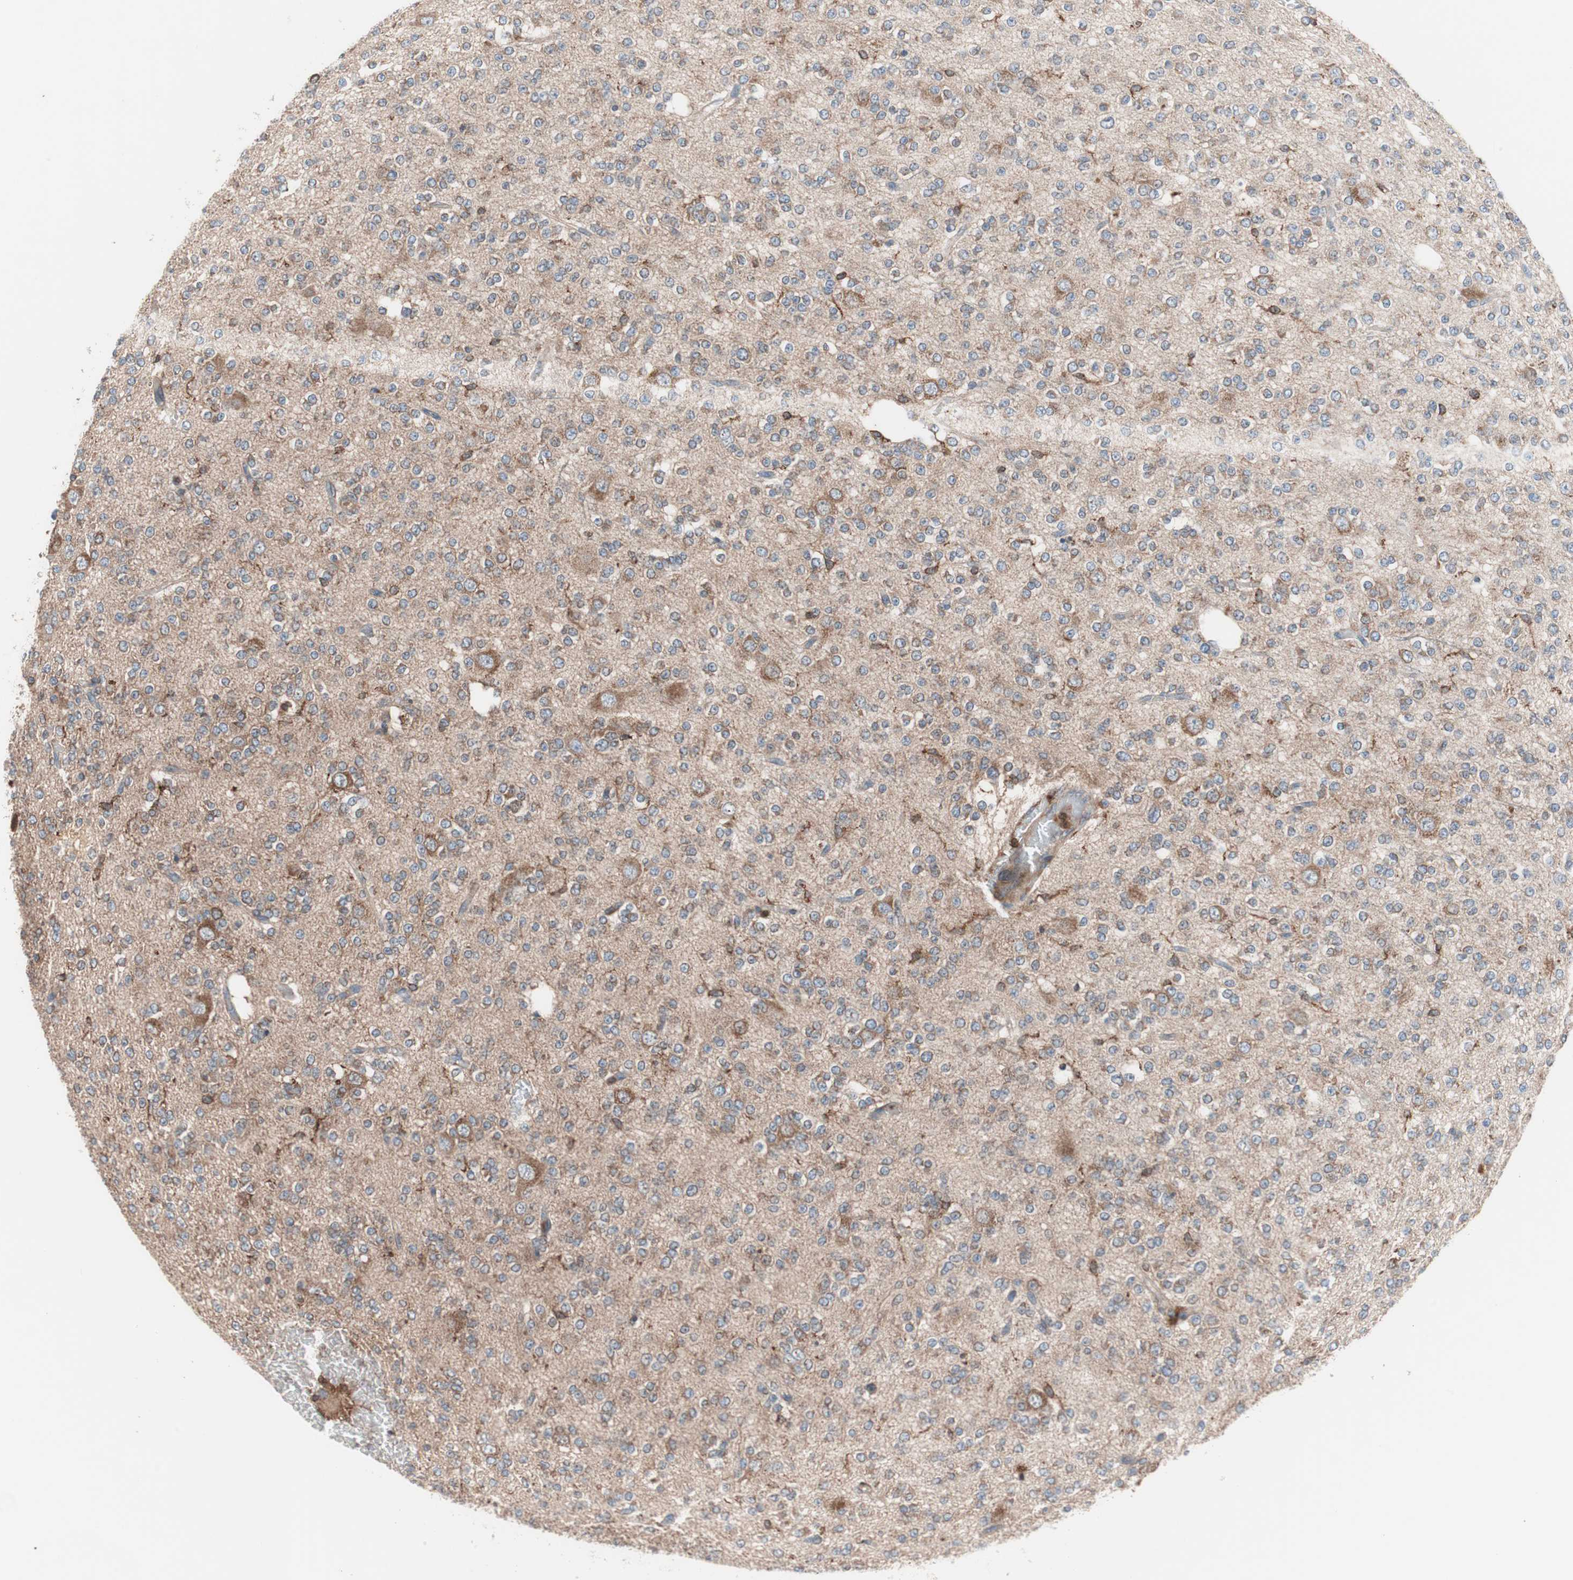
{"staining": {"intensity": "moderate", "quantity": "25%-75%", "location": "cytoplasmic/membranous"}, "tissue": "glioma", "cell_type": "Tumor cells", "image_type": "cancer", "snomed": [{"axis": "morphology", "description": "Glioma, malignant, Low grade"}, {"axis": "topography", "description": "Brain"}], "caption": "Tumor cells display medium levels of moderate cytoplasmic/membranous expression in approximately 25%-75% of cells in human glioma.", "gene": "PIK3R1", "patient": {"sex": "male", "age": 38}}